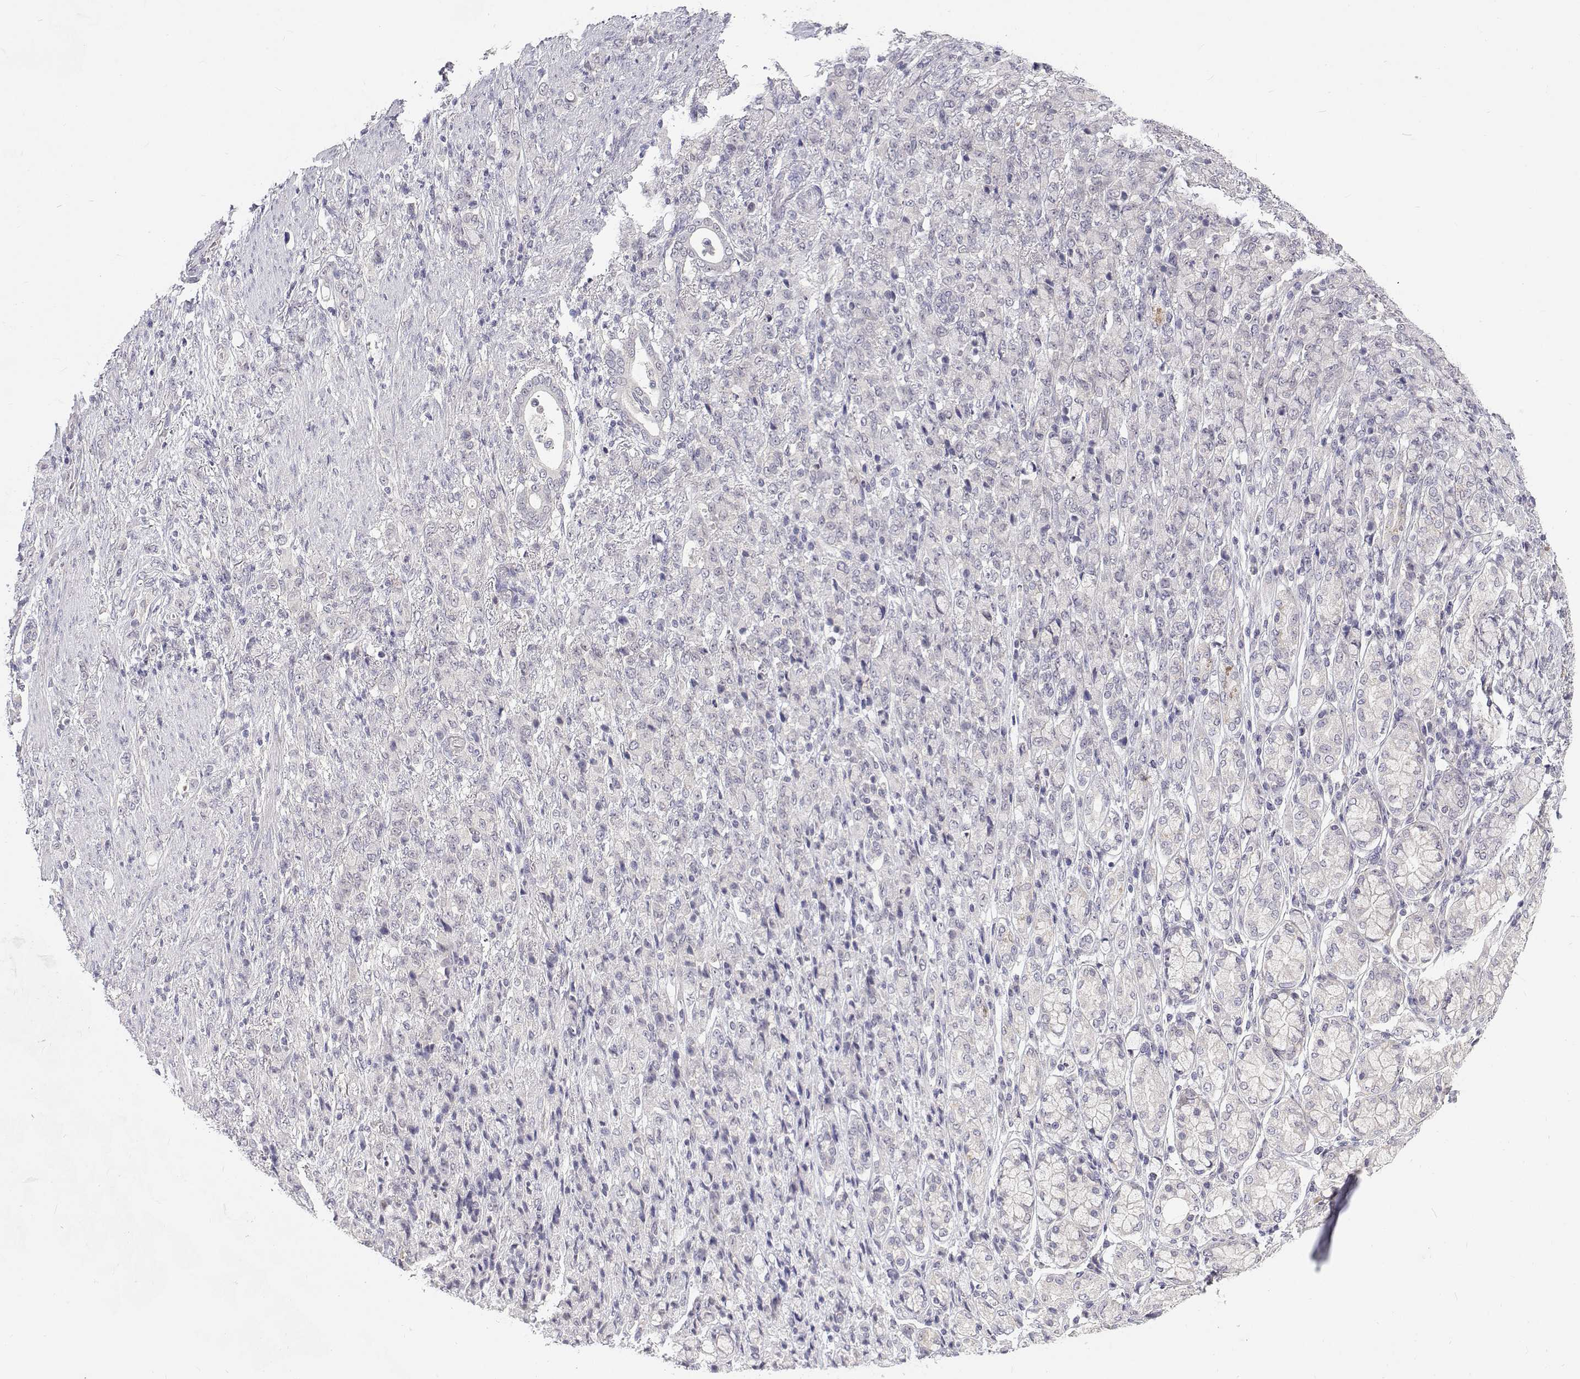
{"staining": {"intensity": "negative", "quantity": "none", "location": "none"}, "tissue": "stomach cancer", "cell_type": "Tumor cells", "image_type": "cancer", "snomed": [{"axis": "morphology", "description": "Adenocarcinoma, NOS"}, {"axis": "topography", "description": "Stomach"}], "caption": "The immunohistochemistry (IHC) micrograph has no significant positivity in tumor cells of stomach cancer tissue.", "gene": "MYPN", "patient": {"sex": "female", "age": 79}}